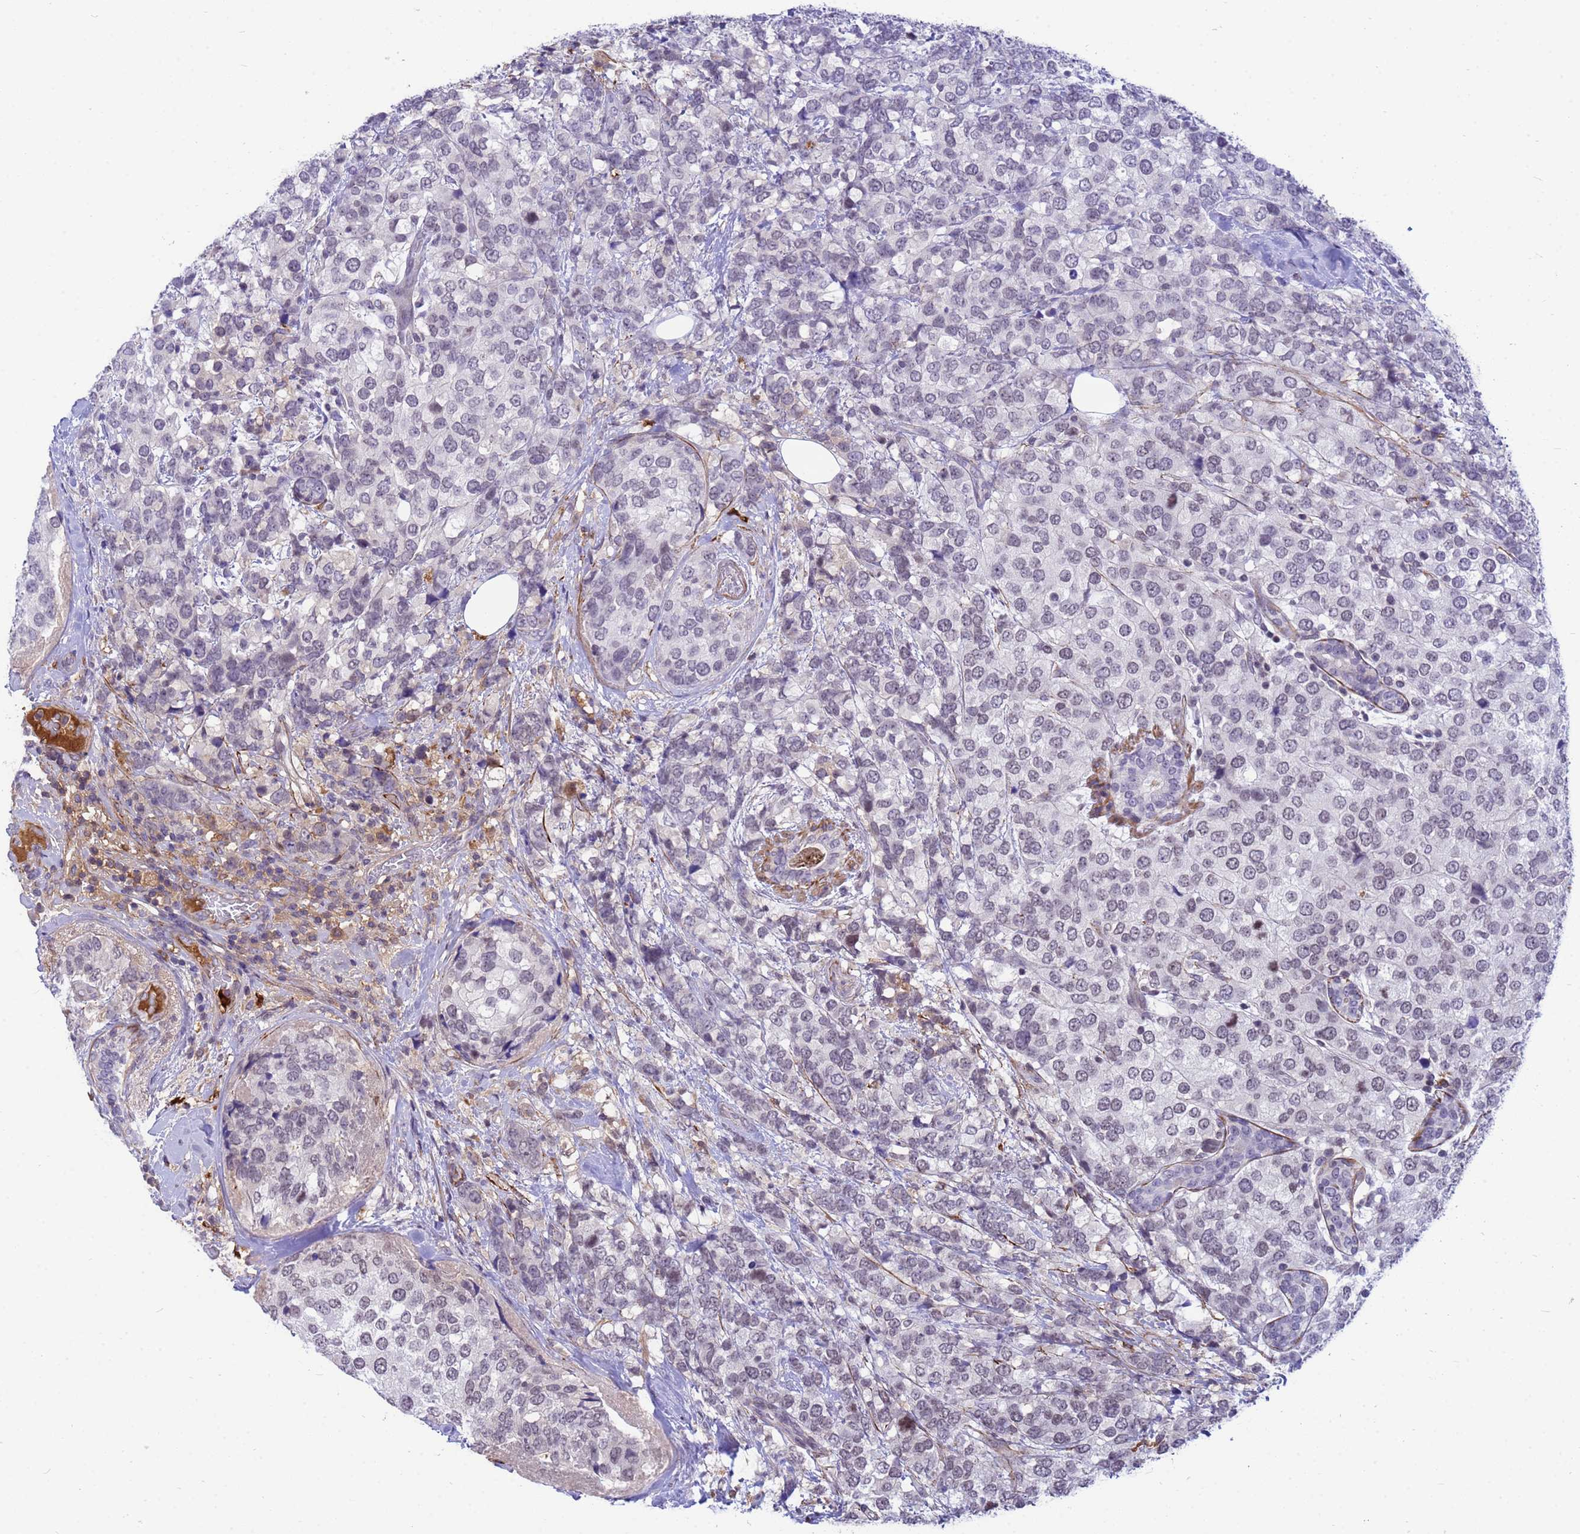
{"staining": {"intensity": "negative", "quantity": "none", "location": "none"}, "tissue": "breast cancer", "cell_type": "Tumor cells", "image_type": "cancer", "snomed": [{"axis": "morphology", "description": "Lobular carcinoma"}, {"axis": "topography", "description": "Breast"}], "caption": "IHC histopathology image of lobular carcinoma (breast) stained for a protein (brown), which demonstrates no staining in tumor cells. Nuclei are stained in blue.", "gene": "ORM1", "patient": {"sex": "female", "age": 59}}